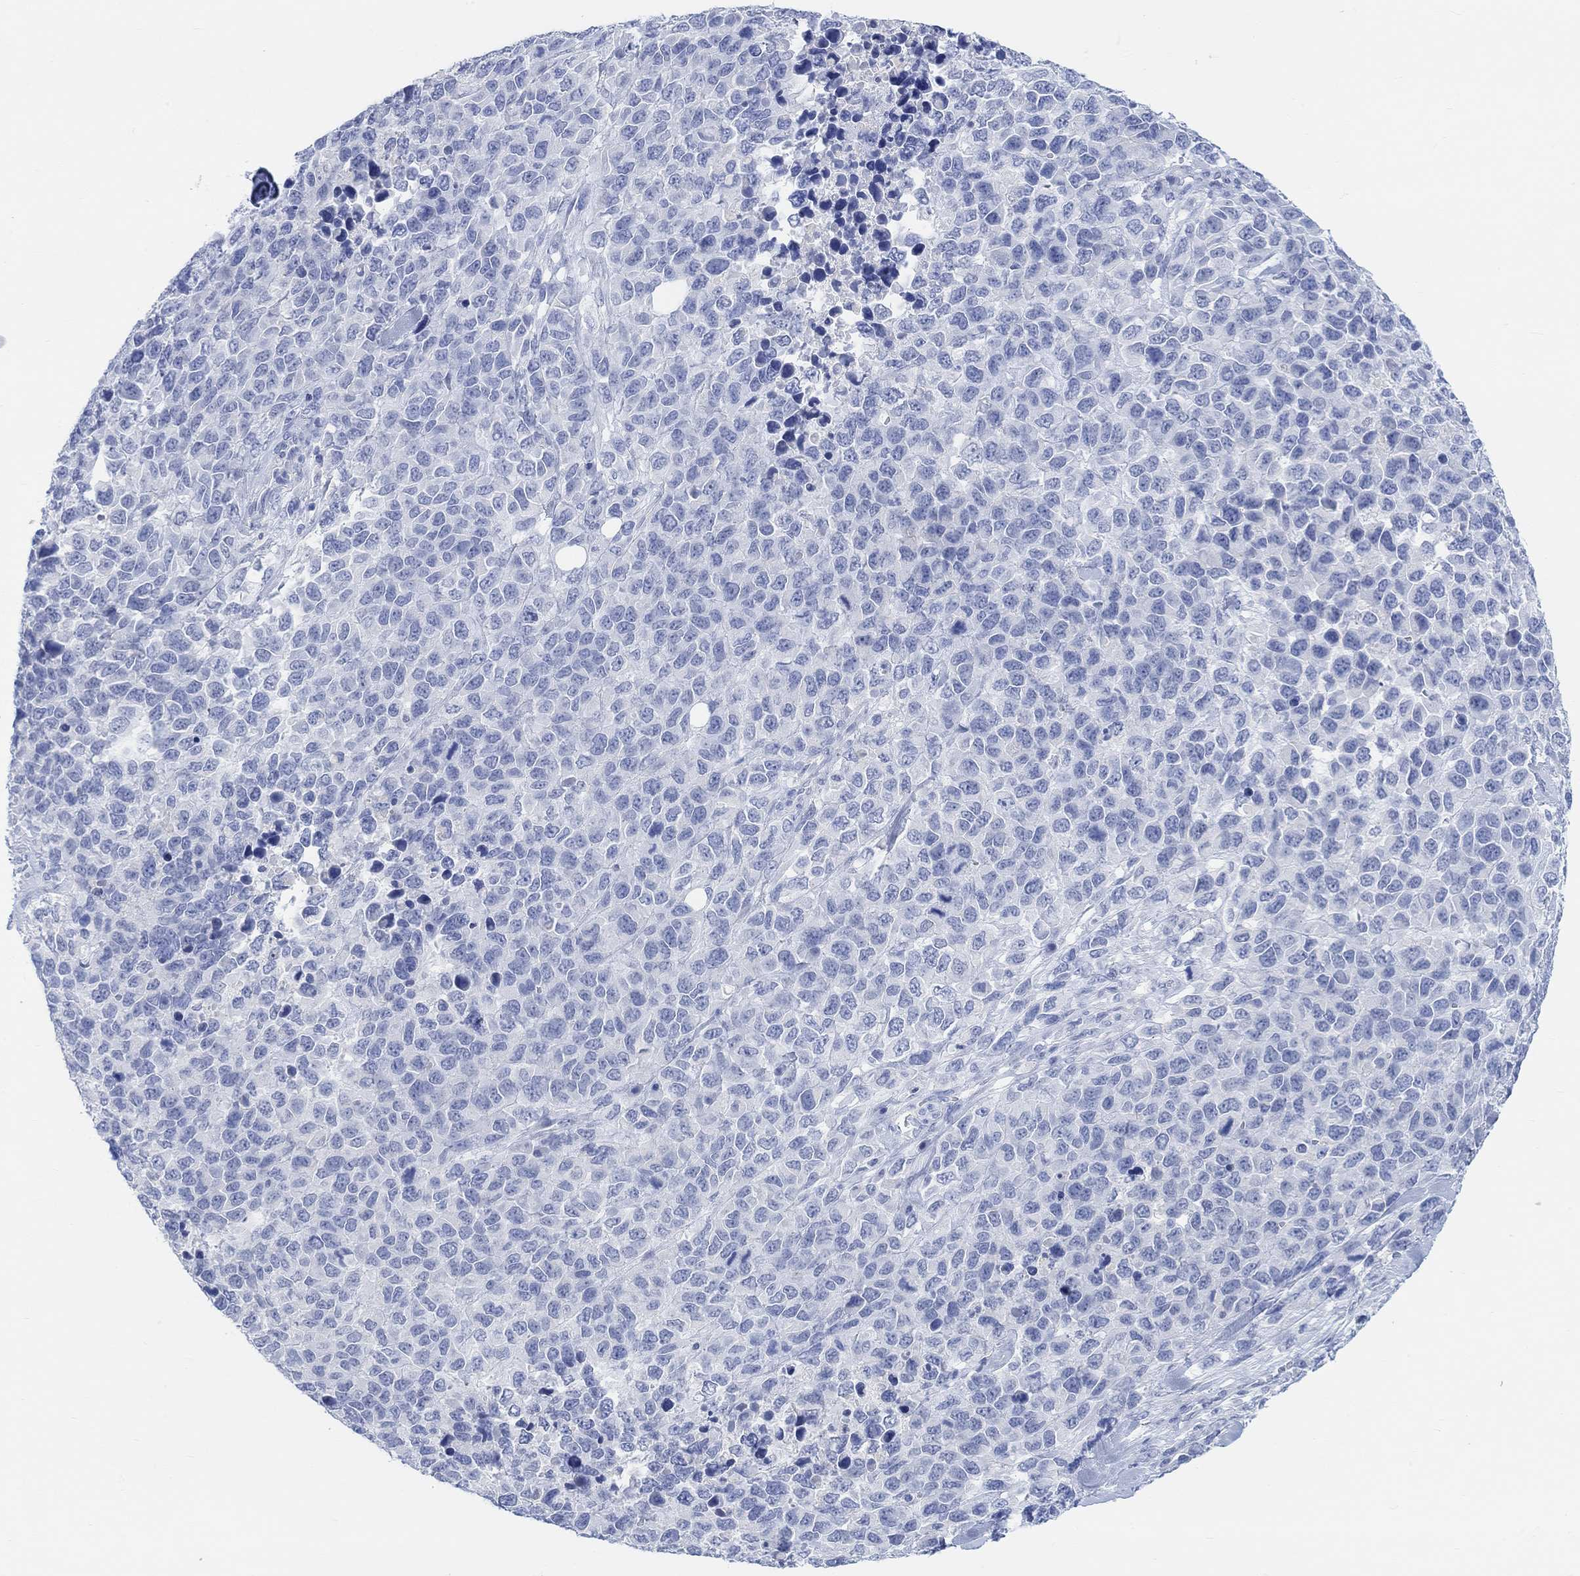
{"staining": {"intensity": "negative", "quantity": "none", "location": "none"}, "tissue": "melanoma", "cell_type": "Tumor cells", "image_type": "cancer", "snomed": [{"axis": "morphology", "description": "Malignant melanoma, Metastatic site"}, {"axis": "topography", "description": "Skin"}], "caption": "There is no significant staining in tumor cells of malignant melanoma (metastatic site).", "gene": "ENO4", "patient": {"sex": "male", "age": 84}}